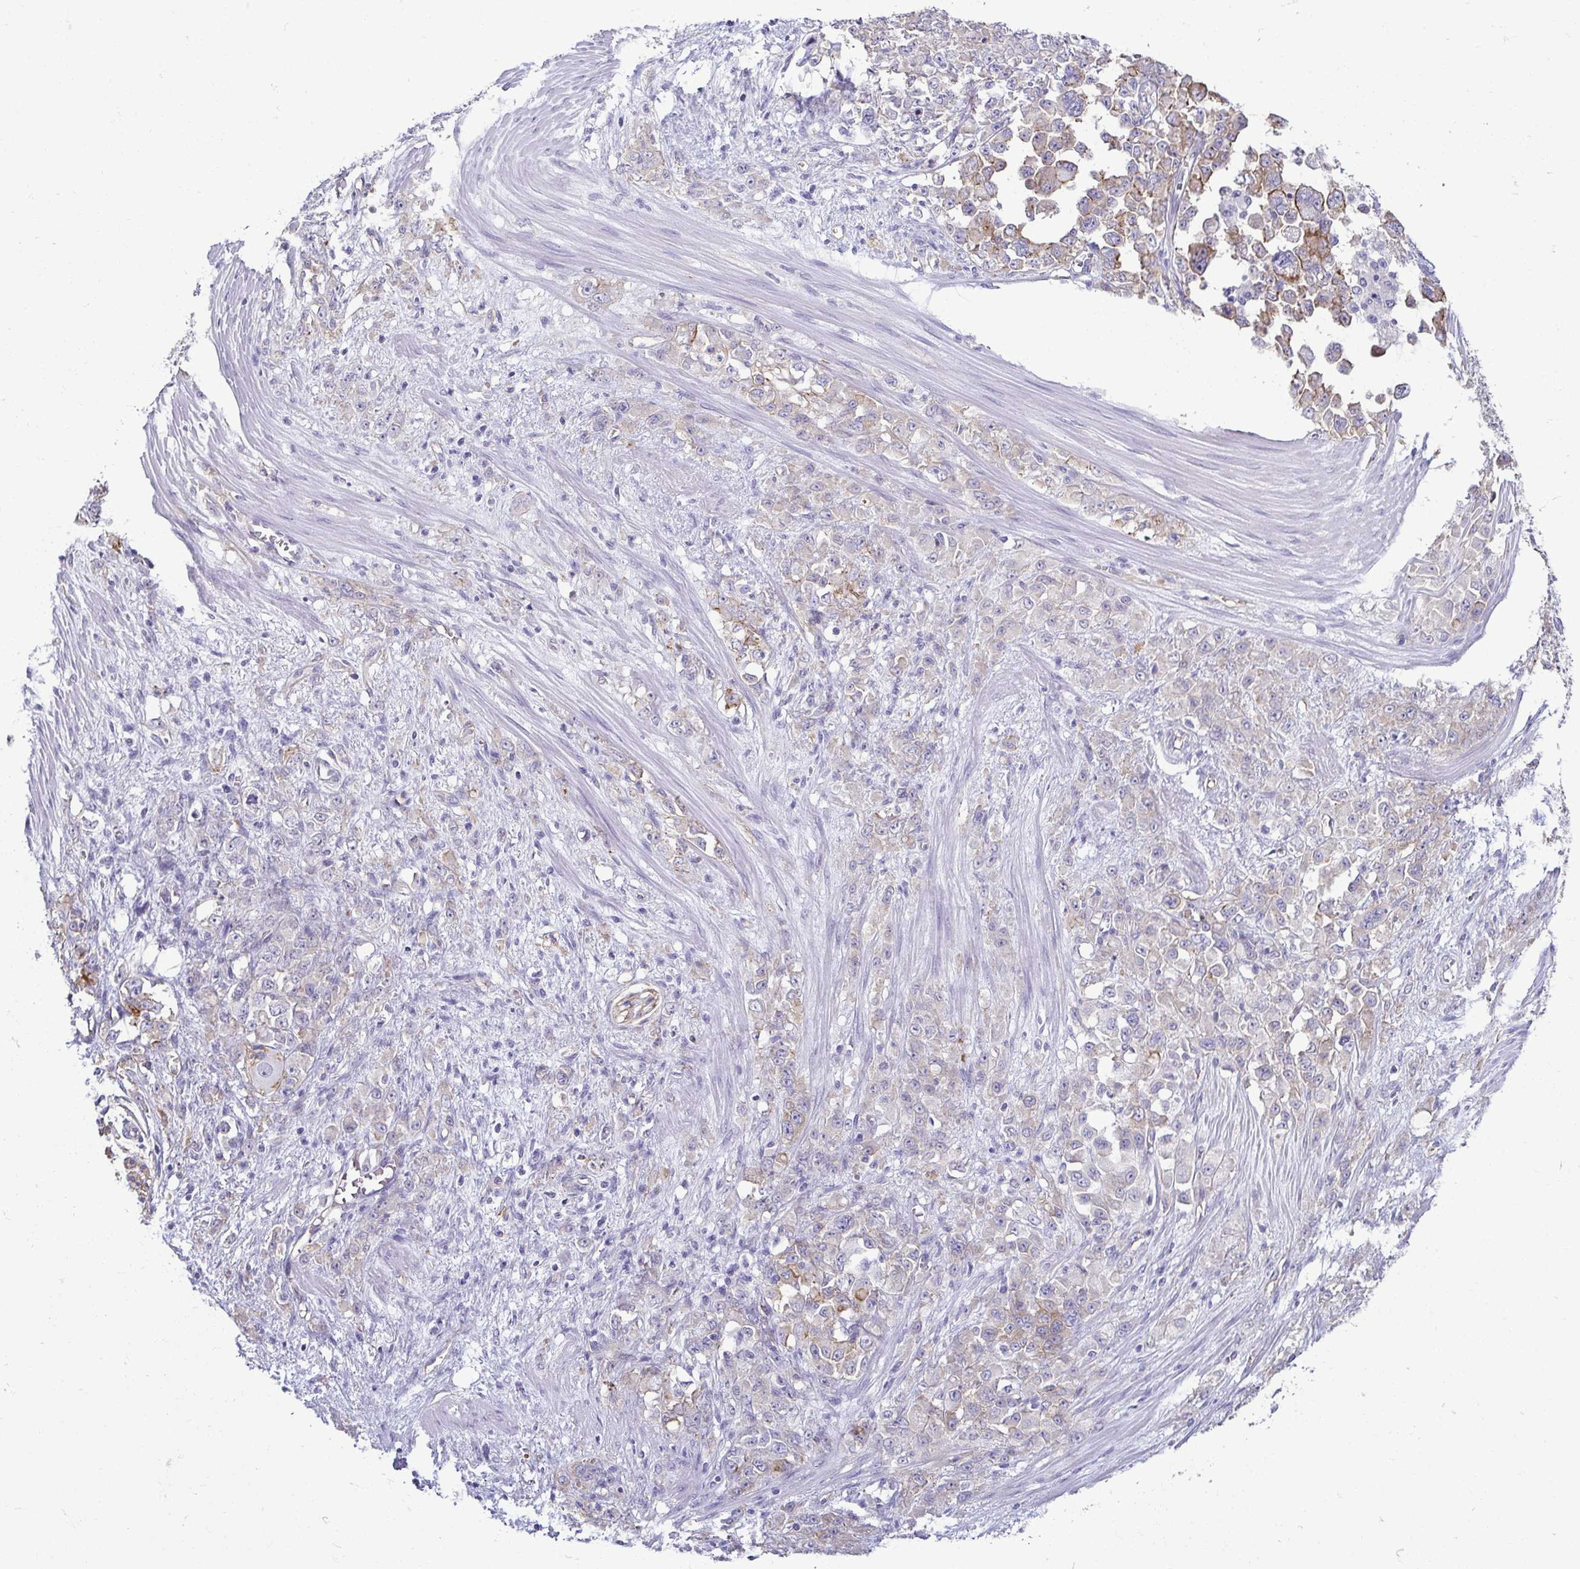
{"staining": {"intensity": "weak", "quantity": "<25%", "location": "cytoplasmic/membranous"}, "tissue": "stomach cancer", "cell_type": "Tumor cells", "image_type": "cancer", "snomed": [{"axis": "morphology", "description": "Adenocarcinoma, NOS"}, {"axis": "topography", "description": "Stomach"}], "caption": "Tumor cells are negative for brown protein staining in stomach cancer (adenocarcinoma).", "gene": "CASP14", "patient": {"sex": "female", "age": 76}}